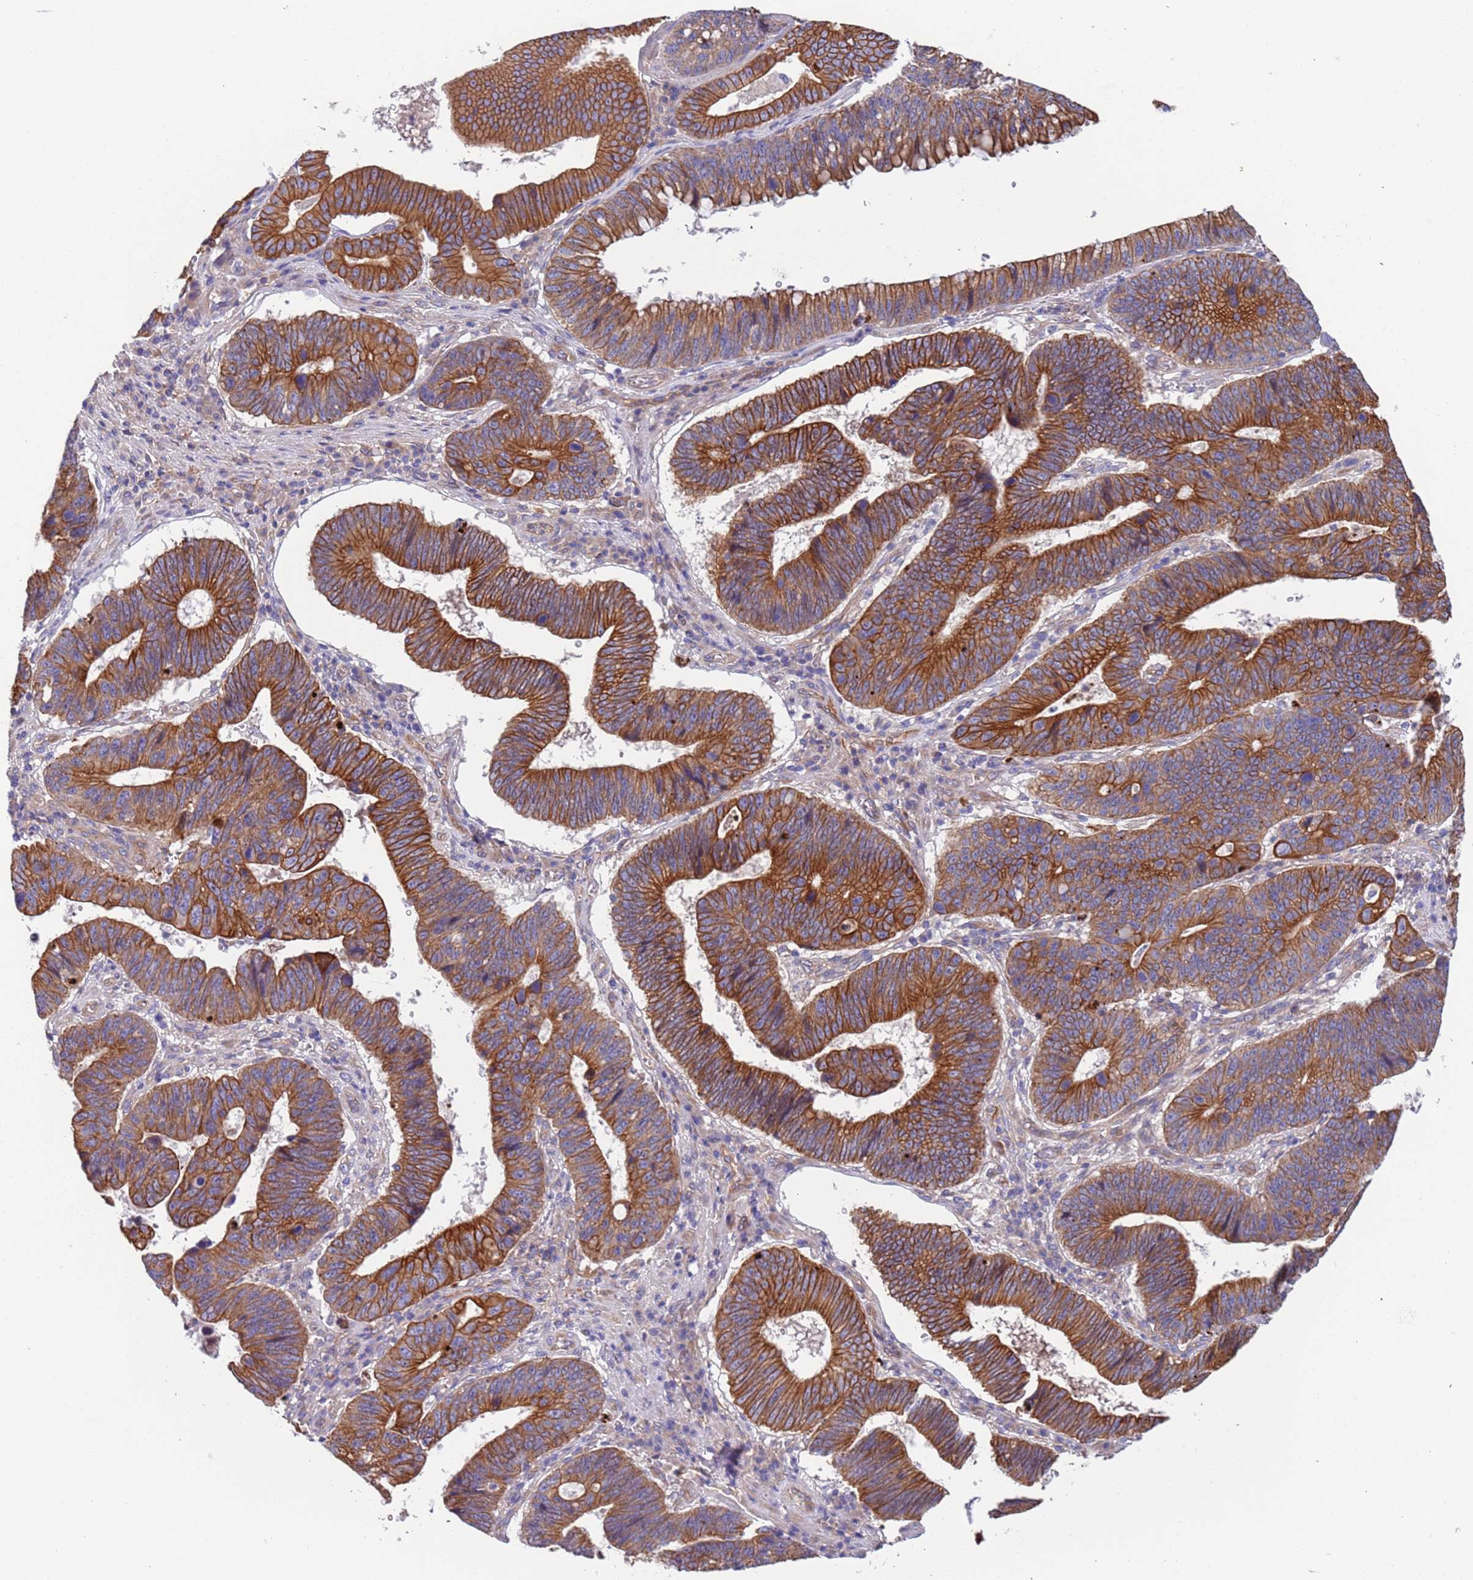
{"staining": {"intensity": "strong", "quantity": ">75%", "location": "cytoplasmic/membranous"}, "tissue": "stomach cancer", "cell_type": "Tumor cells", "image_type": "cancer", "snomed": [{"axis": "morphology", "description": "Adenocarcinoma, NOS"}, {"axis": "topography", "description": "Stomach"}], "caption": "Adenocarcinoma (stomach) stained for a protein (brown) shows strong cytoplasmic/membranous positive staining in about >75% of tumor cells.", "gene": "LAMB4", "patient": {"sex": "male", "age": 59}}